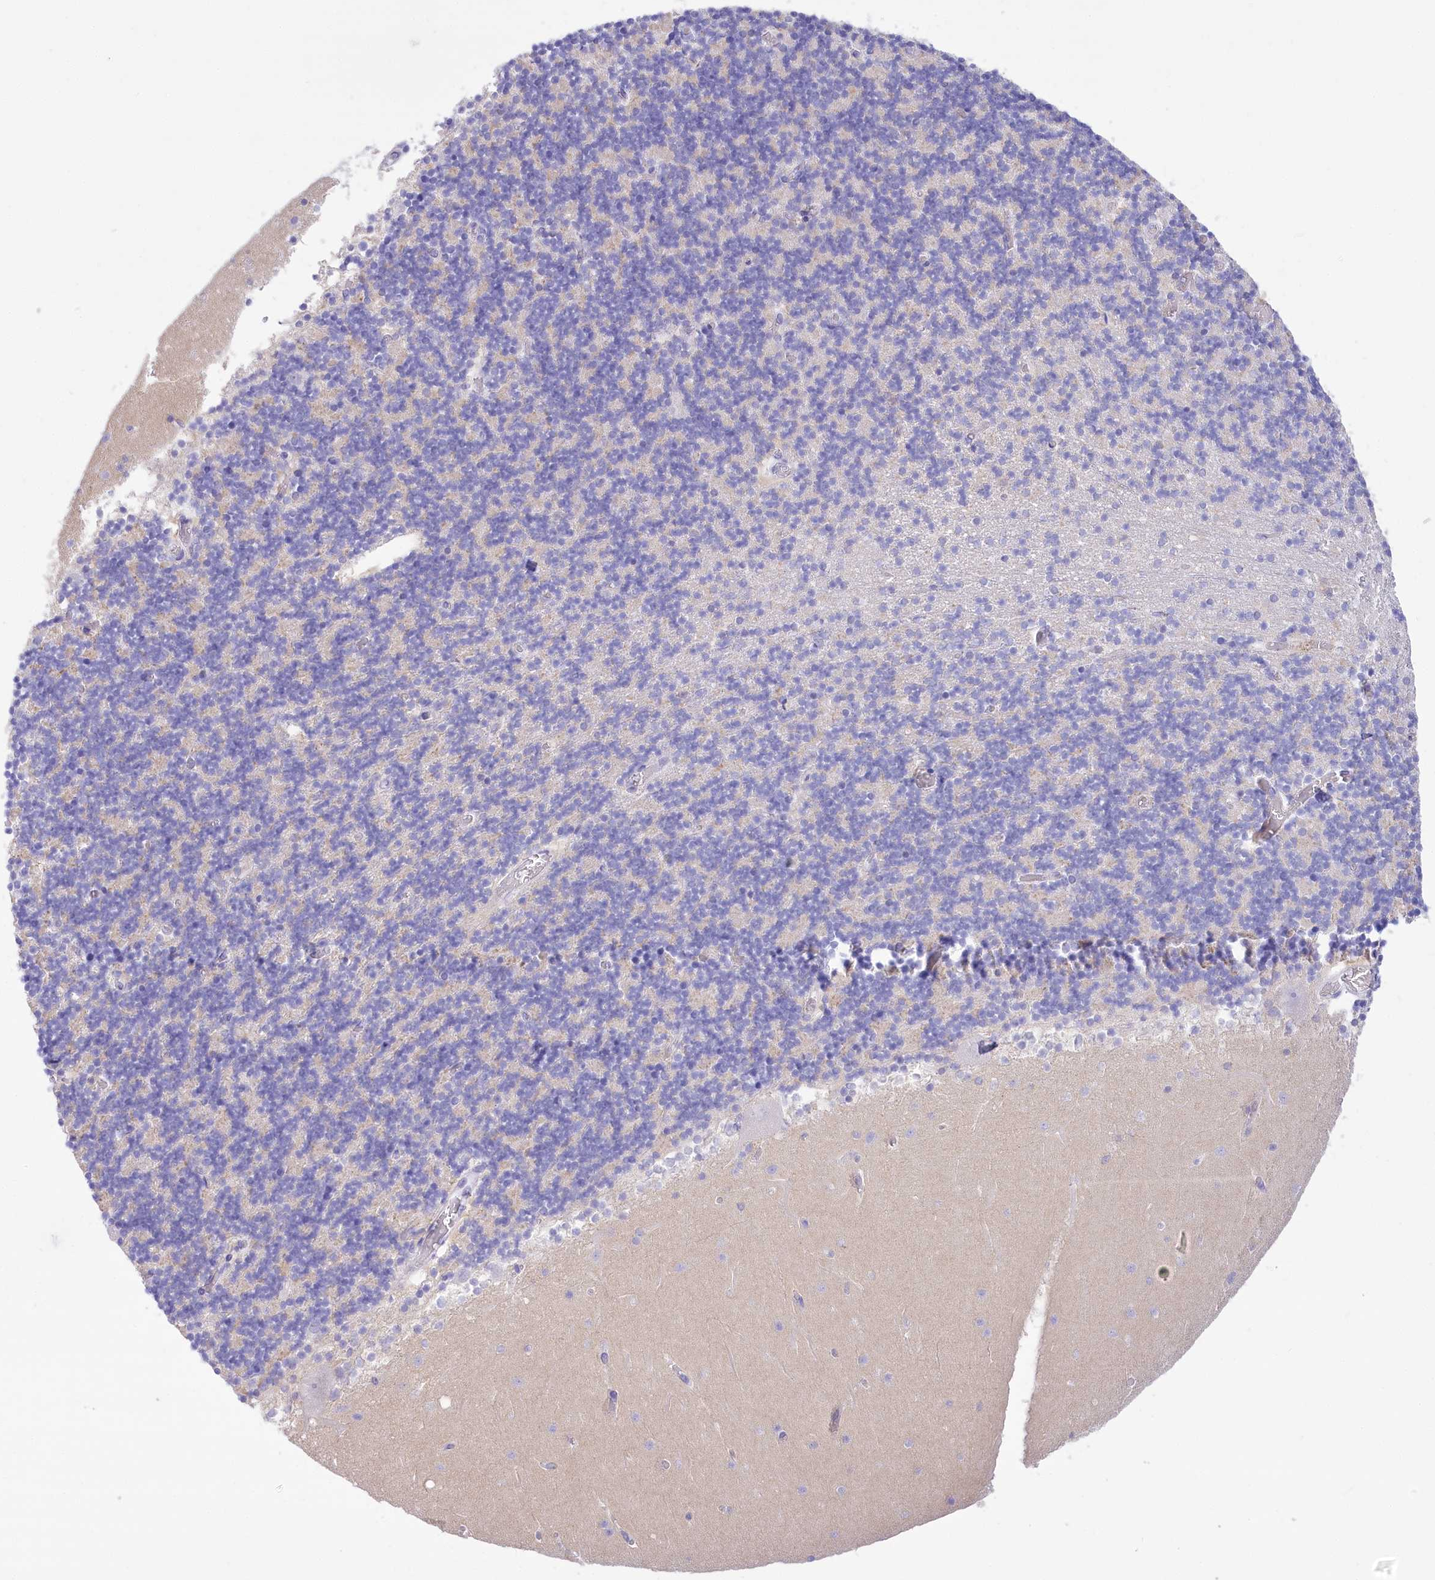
{"staining": {"intensity": "negative", "quantity": "none", "location": "none"}, "tissue": "cerebellum", "cell_type": "Cells in granular layer", "image_type": "normal", "snomed": [{"axis": "morphology", "description": "Normal tissue, NOS"}, {"axis": "topography", "description": "Cerebellum"}], "caption": "An immunohistochemistry (IHC) micrograph of unremarkable cerebellum is shown. There is no staining in cells in granular layer of cerebellum. (DAB IHC visualized using brightfield microscopy, high magnification).", "gene": "PBLD", "patient": {"sex": "female", "age": 28}}